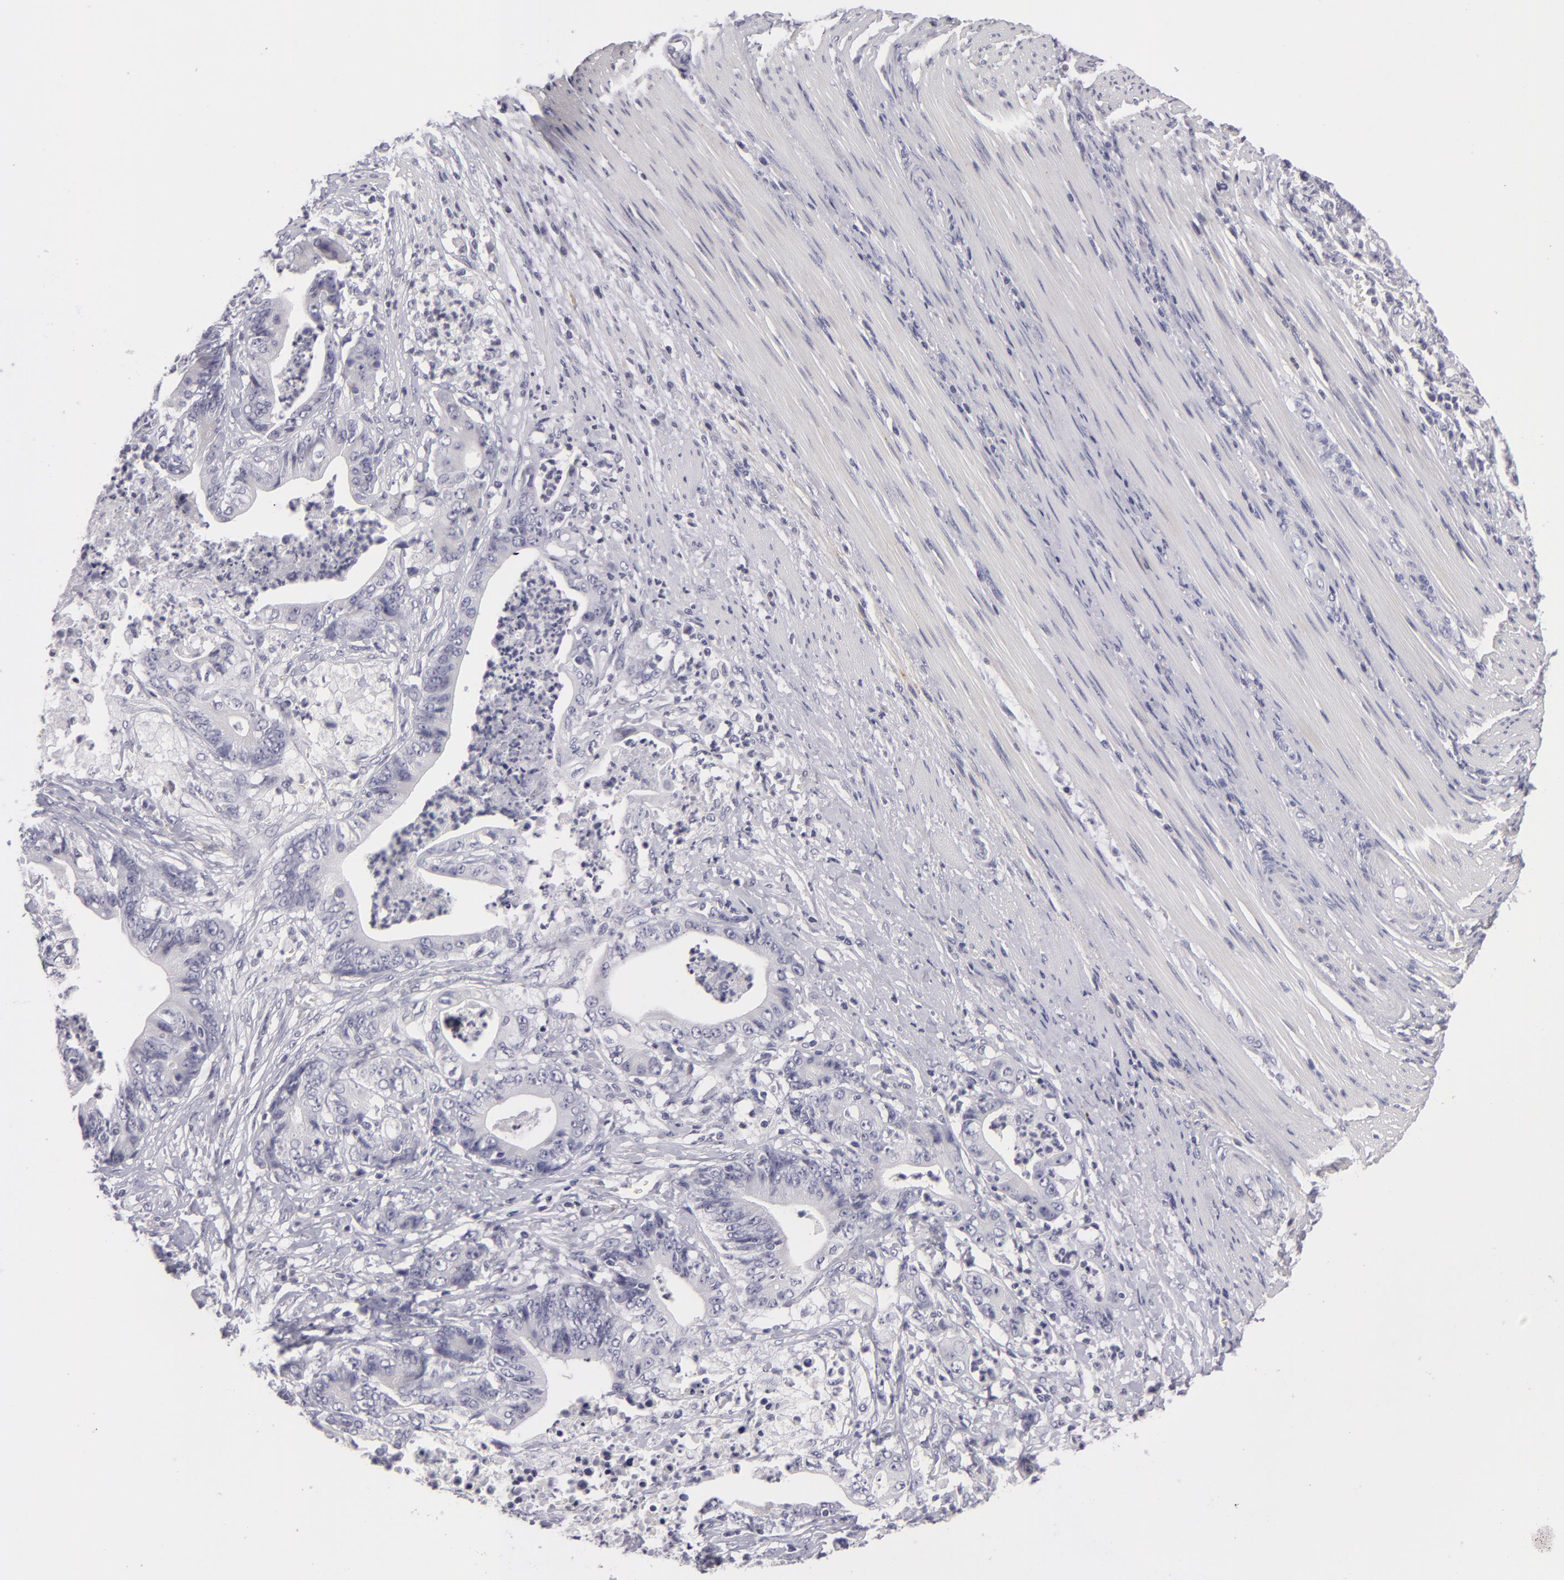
{"staining": {"intensity": "negative", "quantity": "none", "location": "none"}, "tissue": "stomach cancer", "cell_type": "Tumor cells", "image_type": "cancer", "snomed": [{"axis": "morphology", "description": "Adenocarcinoma, NOS"}, {"axis": "topography", "description": "Stomach, lower"}], "caption": "An IHC histopathology image of stomach adenocarcinoma is shown. There is no staining in tumor cells of stomach adenocarcinoma.", "gene": "NLGN4X", "patient": {"sex": "female", "age": 86}}